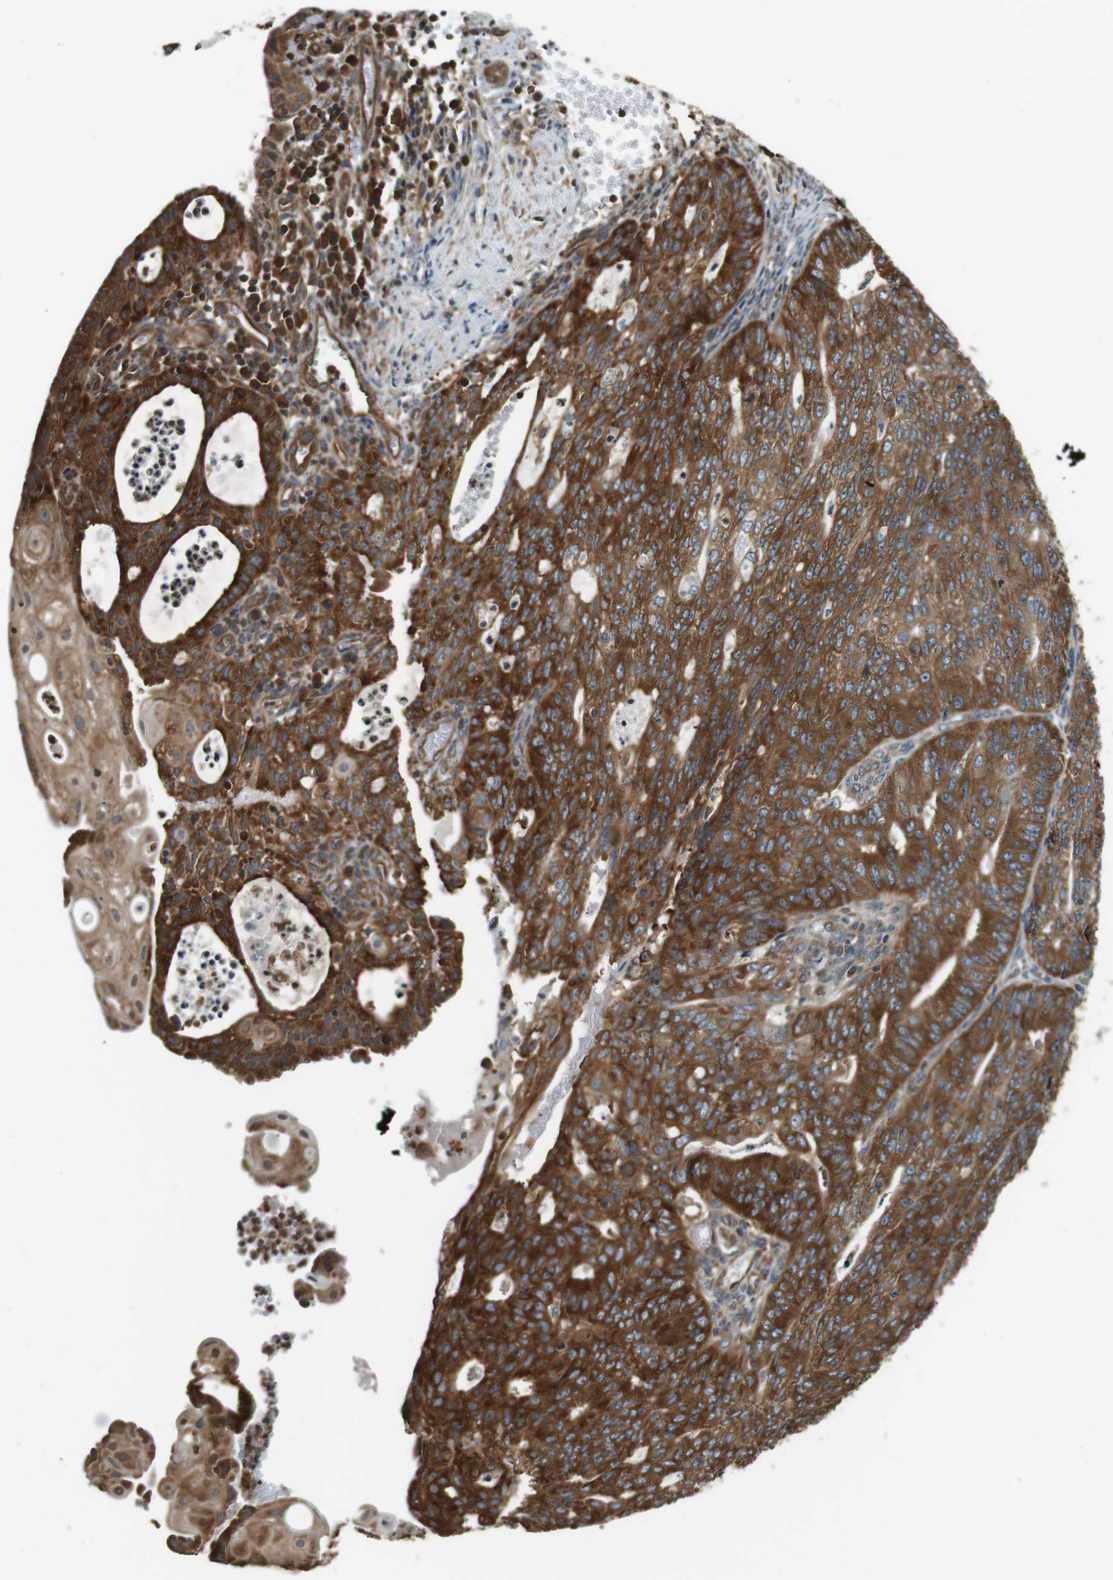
{"staining": {"intensity": "strong", "quantity": ">75%", "location": "cytoplasmic/membranous"}, "tissue": "endometrial cancer", "cell_type": "Tumor cells", "image_type": "cancer", "snomed": [{"axis": "morphology", "description": "Adenocarcinoma, NOS"}, {"axis": "topography", "description": "Endometrium"}], "caption": "Strong cytoplasmic/membranous protein staining is identified in approximately >75% of tumor cells in endometrial adenocarcinoma.", "gene": "PA2G4", "patient": {"sex": "female", "age": 32}}